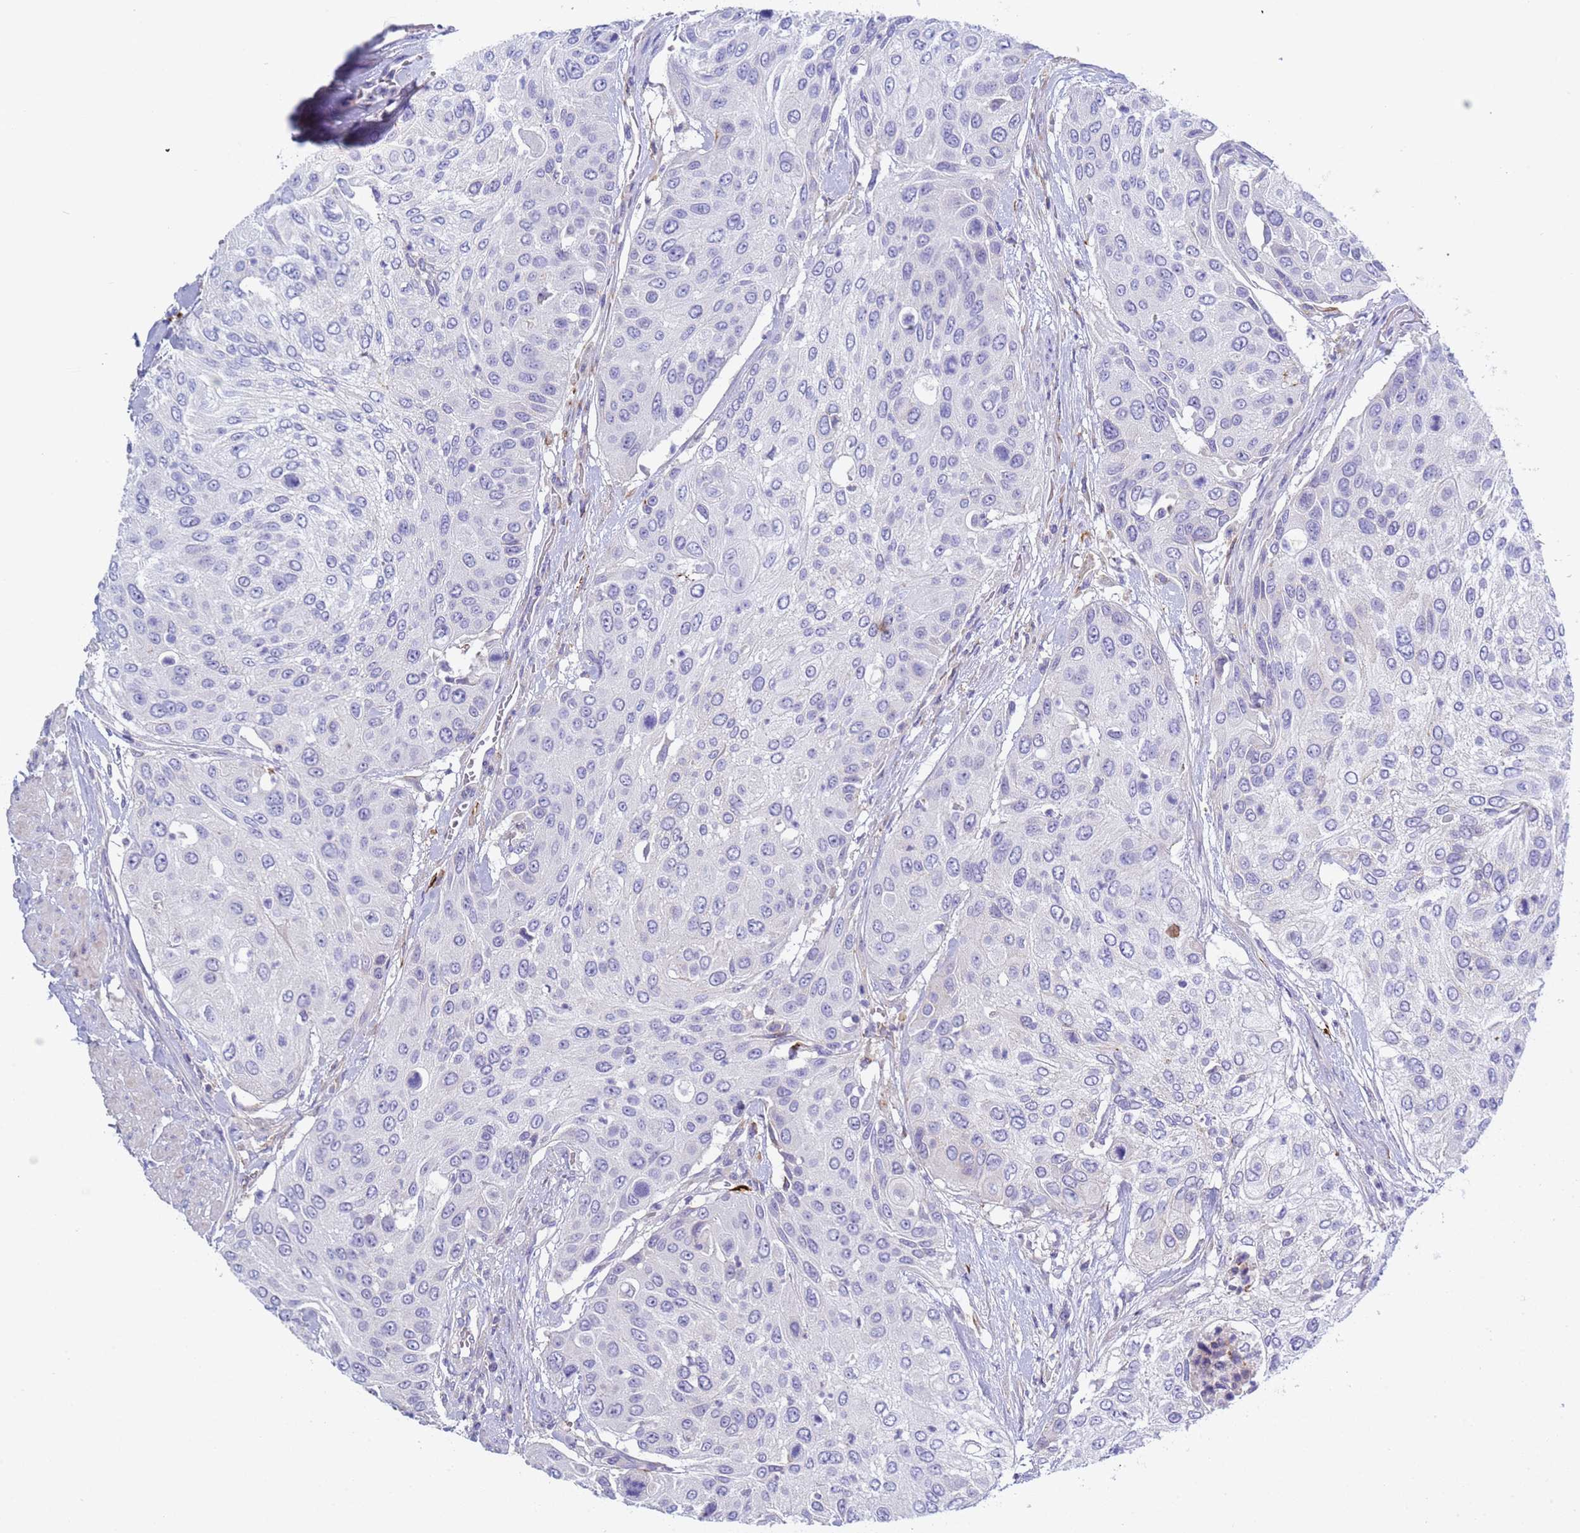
{"staining": {"intensity": "negative", "quantity": "none", "location": "none"}, "tissue": "urothelial cancer", "cell_type": "Tumor cells", "image_type": "cancer", "snomed": [{"axis": "morphology", "description": "Urothelial carcinoma, High grade"}, {"axis": "topography", "description": "Urinary bladder"}], "caption": "High-grade urothelial carcinoma stained for a protein using immunohistochemistry (IHC) displays no expression tumor cells.", "gene": "C4orf46", "patient": {"sex": "female", "age": 79}}